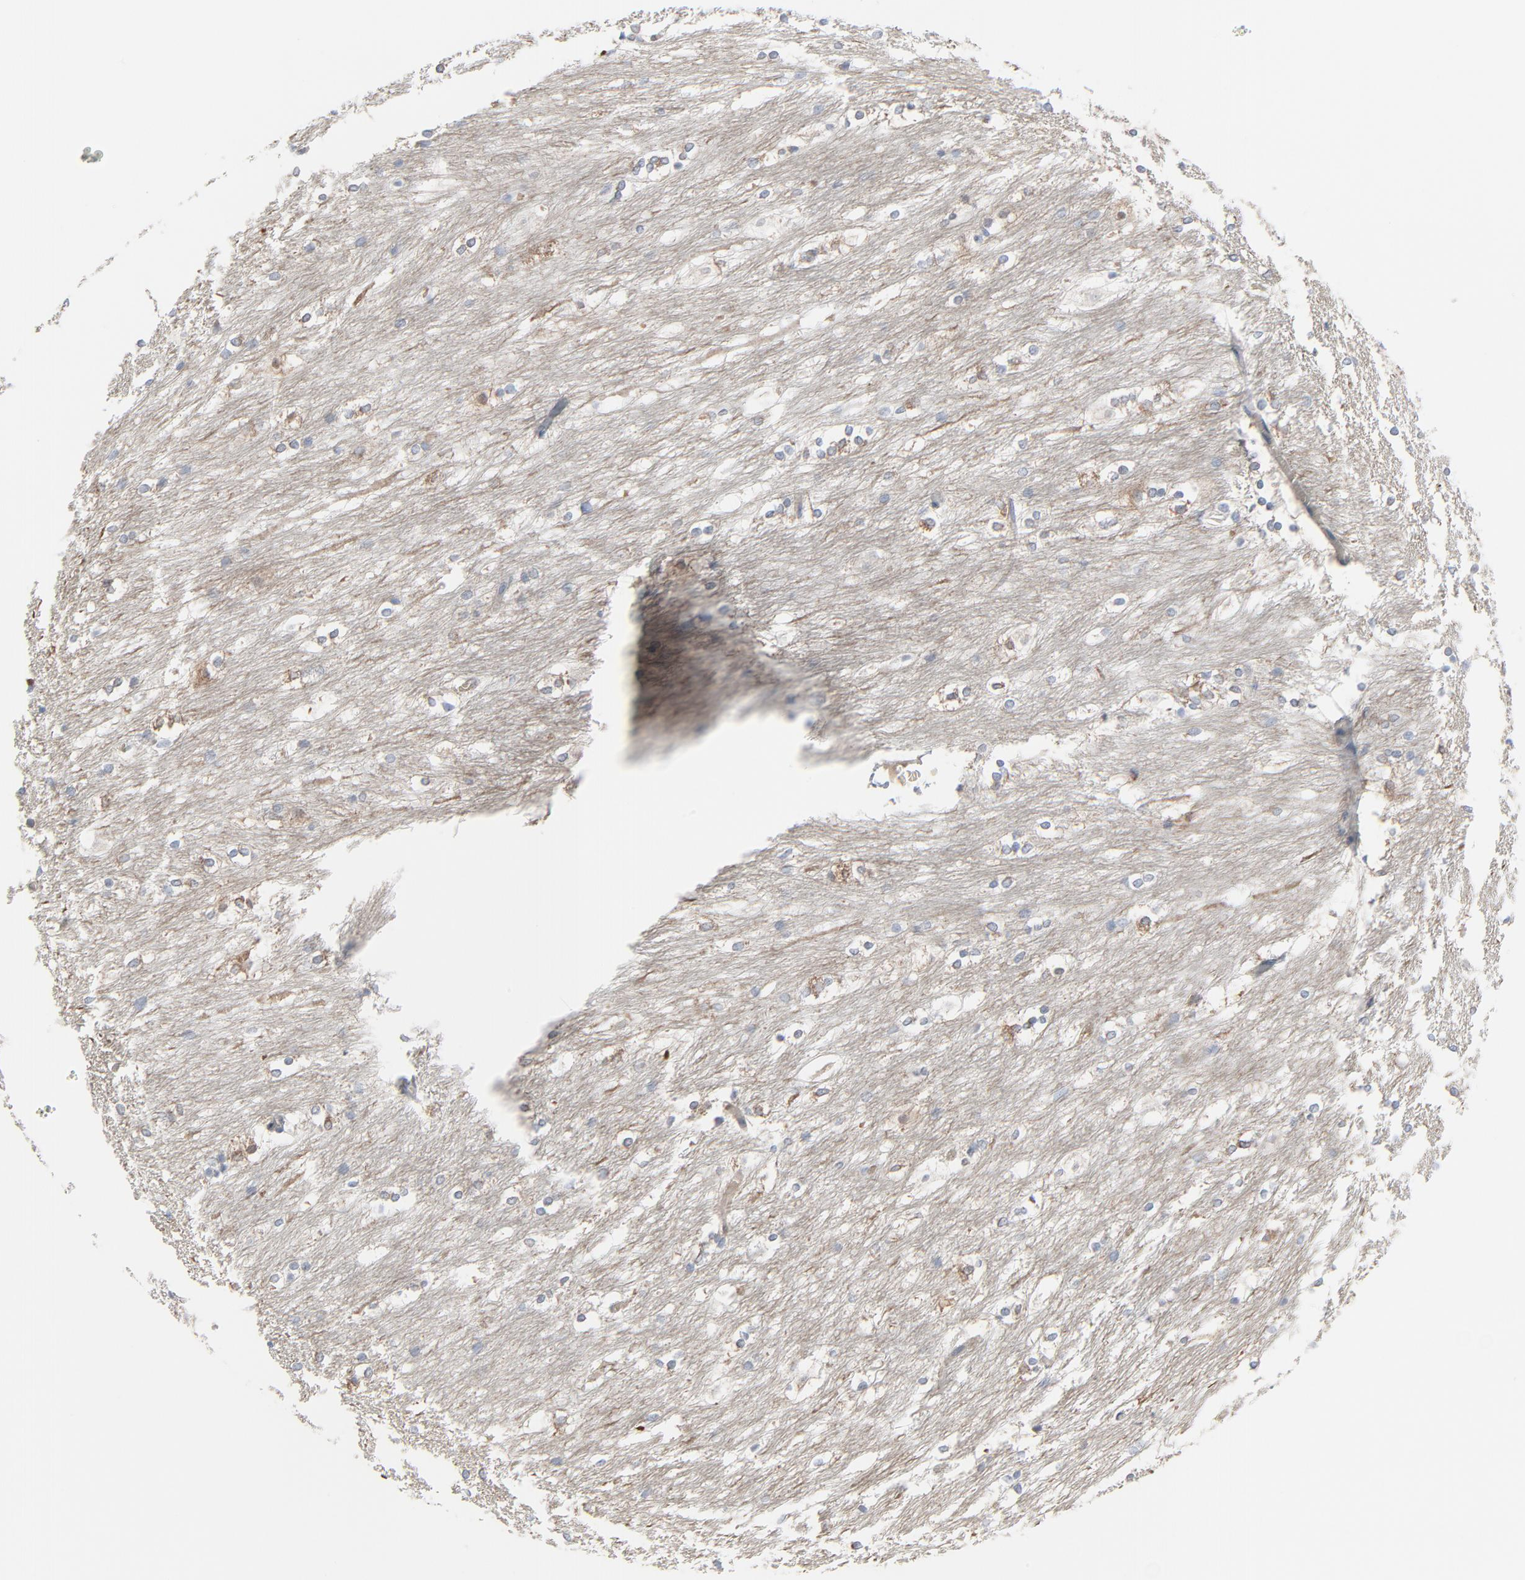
{"staining": {"intensity": "moderate", "quantity": "<25%", "location": "cytoplasmic/membranous"}, "tissue": "caudate", "cell_type": "Glial cells", "image_type": "normal", "snomed": [{"axis": "morphology", "description": "Normal tissue, NOS"}, {"axis": "topography", "description": "Lateral ventricle wall"}], "caption": "A photomicrograph showing moderate cytoplasmic/membranous positivity in about <25% of glial cells in unremarkable caudate, as visualized by brown immunohistochemical staining.", "gene": "OPTN", "patient": {"sex": "female", "age": 19}}